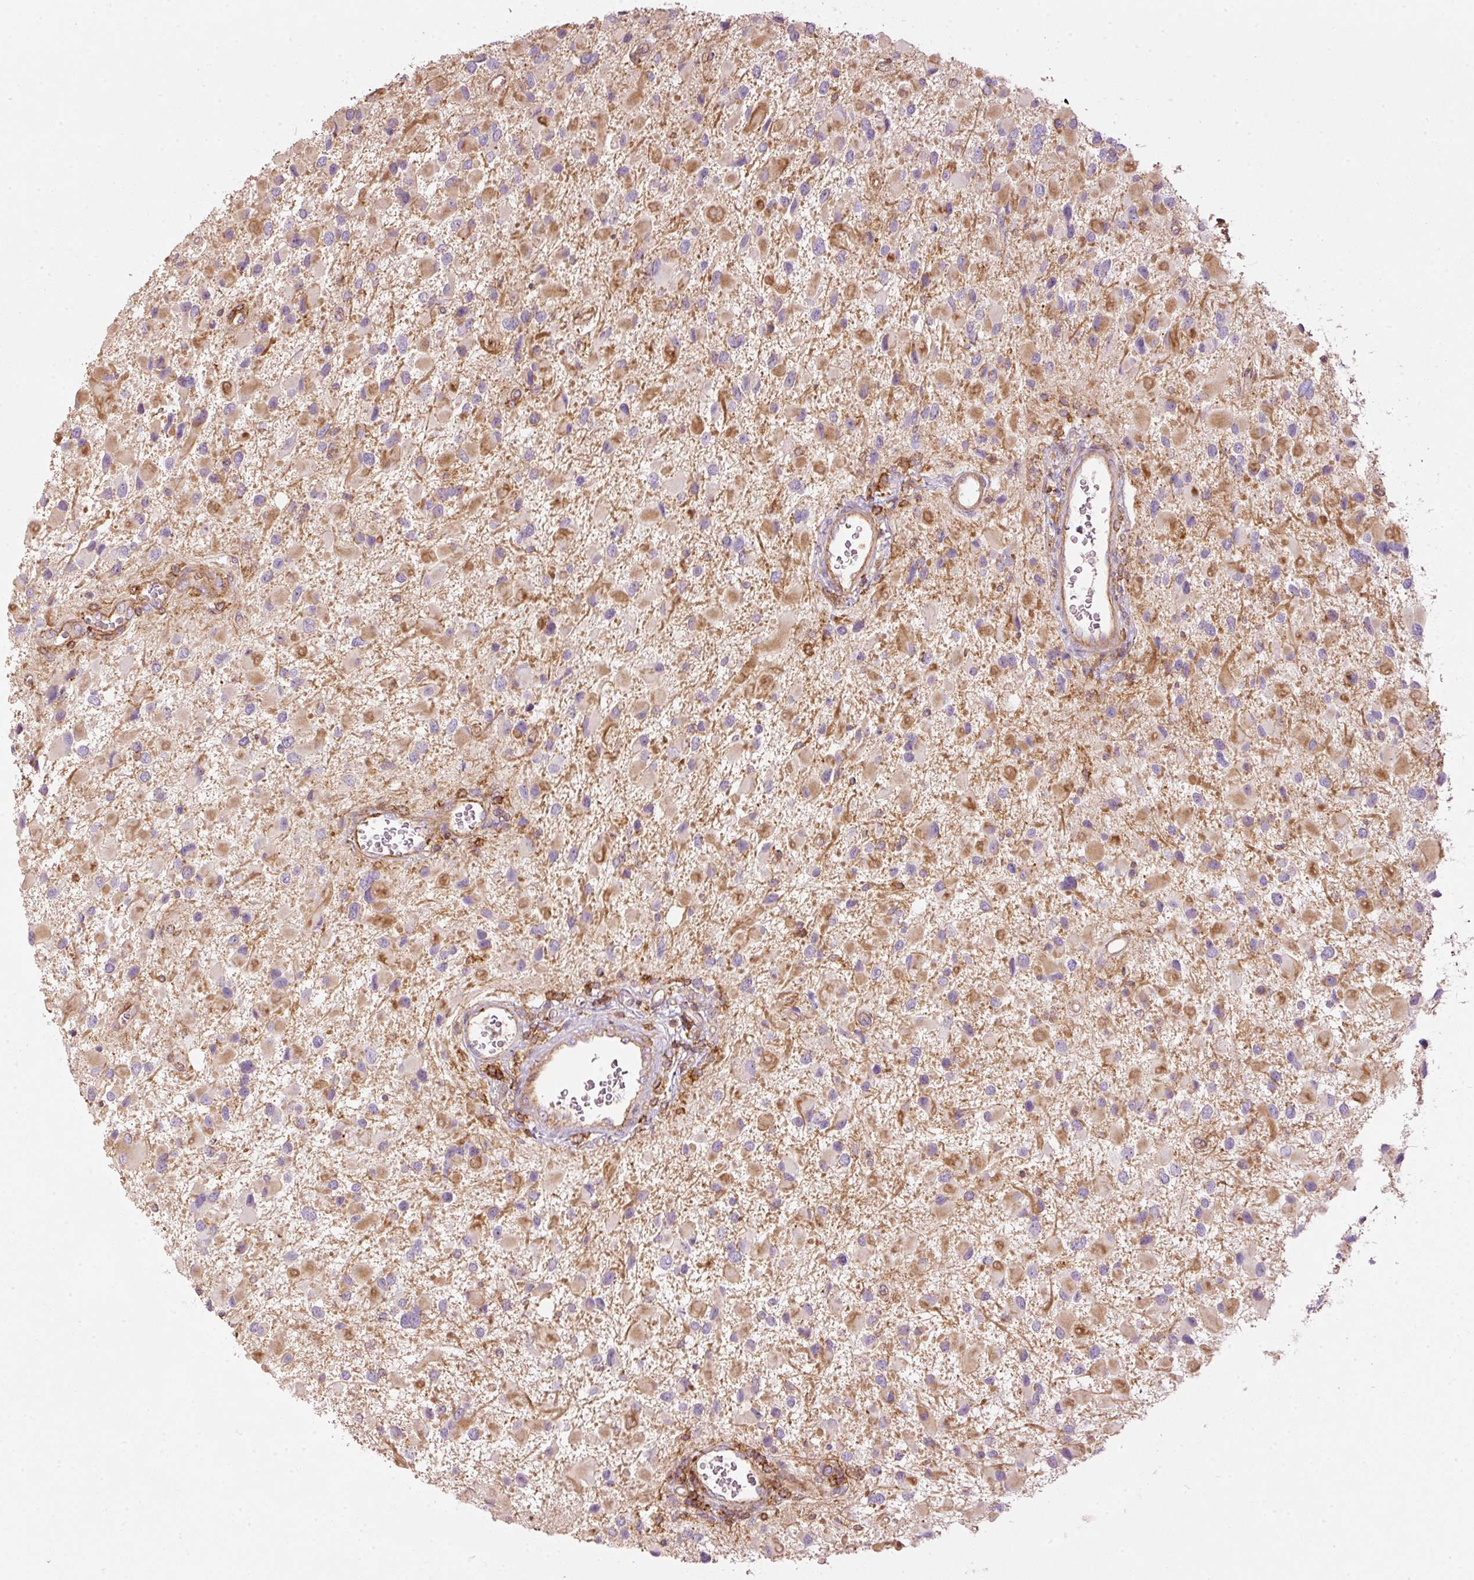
{"staining": {"intensity": "moderate", "quantity": "25%-75%", "location": "cytoplasmic/membranous"}, "tissue": "glioma", "cell_type": "Tumor cells", "image_type": "cancer", "snomed": [{"axis": "morphology", "description": "Glioma, malignant, High grade"}, {"axis": "topography", "description": "Brain"}], "caption": "Glioma was stained to show a protein in brown. There is medium levels of moderate cytoplasmic/membranous positivity in approximately 25%-75% of tumor cells.", "gene": "SIPA1", "patient": {"sex": "male", "age": 53}}